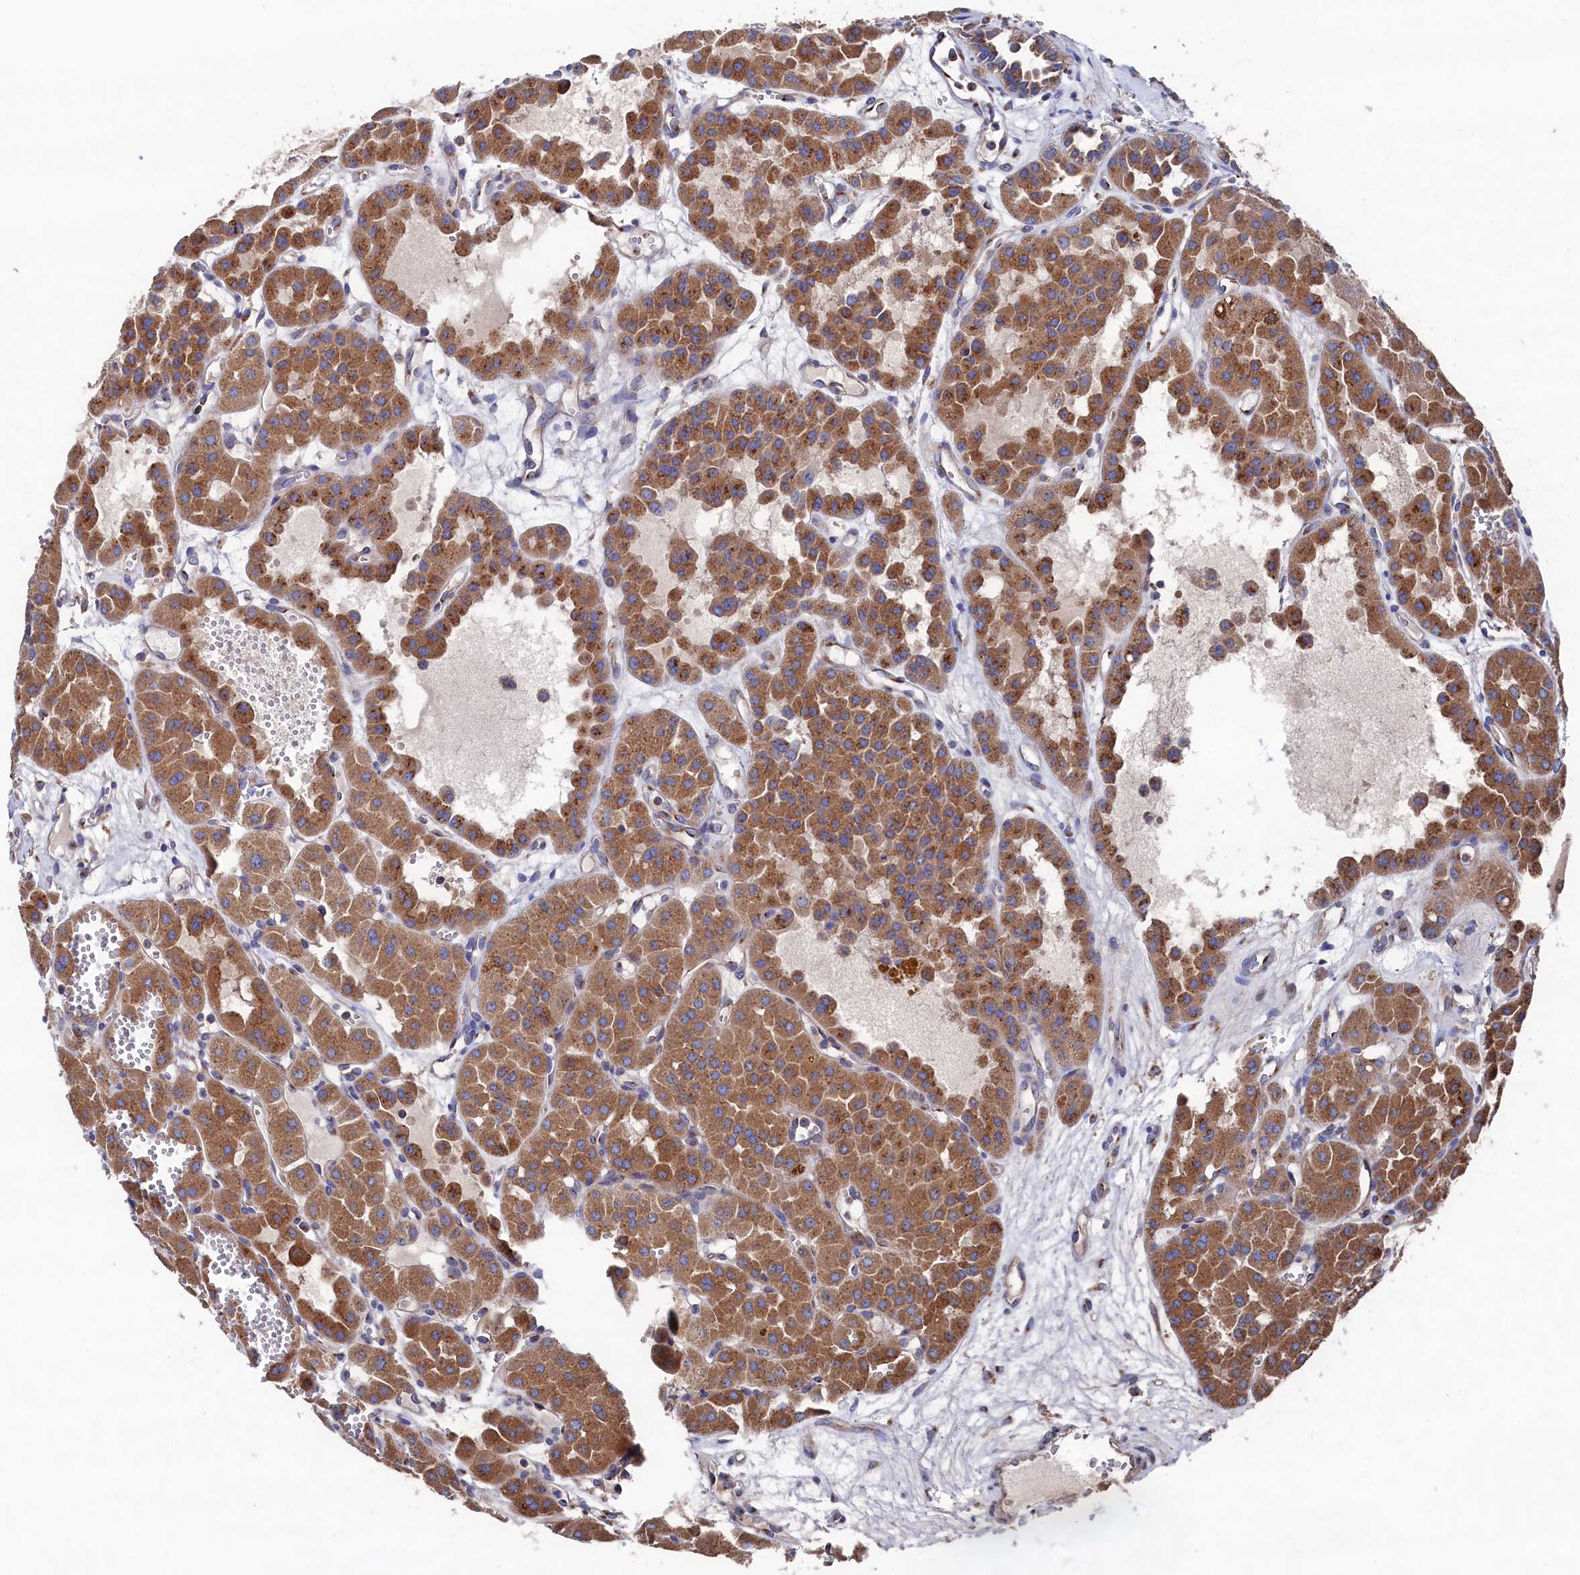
{"staining": {"intensity": "strong", "quantity": ">75%", "location": "cytoplasmic/membranous"}, "tissue": "renal cancer", "cell_type": "Tumor cells", "image_type": "cancer", "snomed": [{"axis": "morphology", "description": "Carcinoma, NOS"}, {"axis": "topography", "description": "Kidney"}], "caption": "IHC (DAB (3,3'-diaminobenzidine)) staining of human renal cancer (carcinoma) reveals strong cytoplasmic/membranous protein positivity in approximately >75% of tumor cells.", "gene": "PRRC1", "patient": {"sex": "female", "age": 75}}